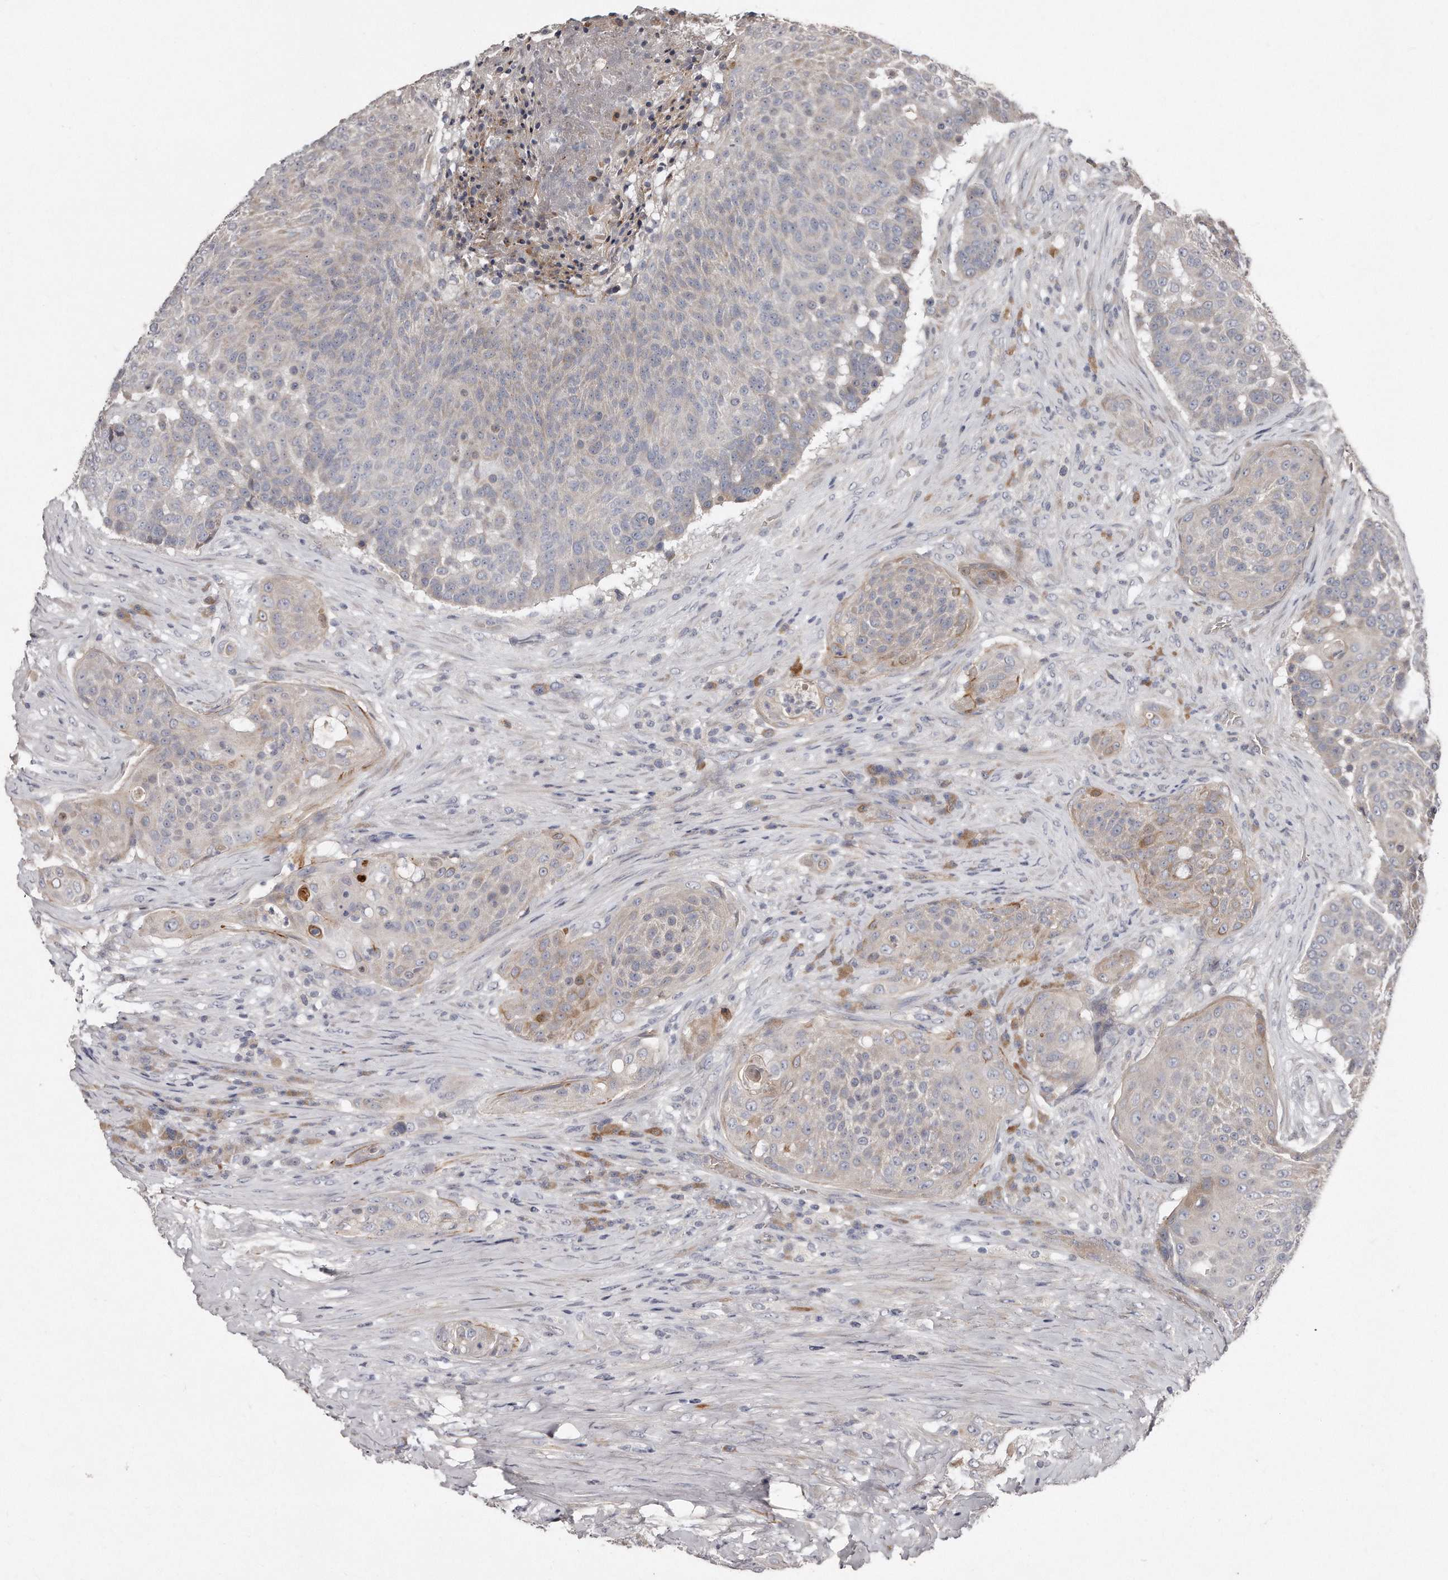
{"staining": {"intensity": "moderate", "quantity": "<25%", "location": "cytoplasmic/membranous"}, "tissue": "urothelial cancer", "cell_type": "Tumor cells", "image_type": "cancer", "snomed": [{"axis": "morphology", "description": "Urothelial carcinoma, High grade"}, {"axis": "topography", "description": "Urinary bladder"}], "caption": "An IHC photomicrograph of tumor tissue is shown. Protein staining in brown labels moderate cytoplasmic/membranous positivity in high-grade urothelial carcinoma within tumor cells.", "gene": "TECR", "patient": {"sex": "female", "age": 63}}